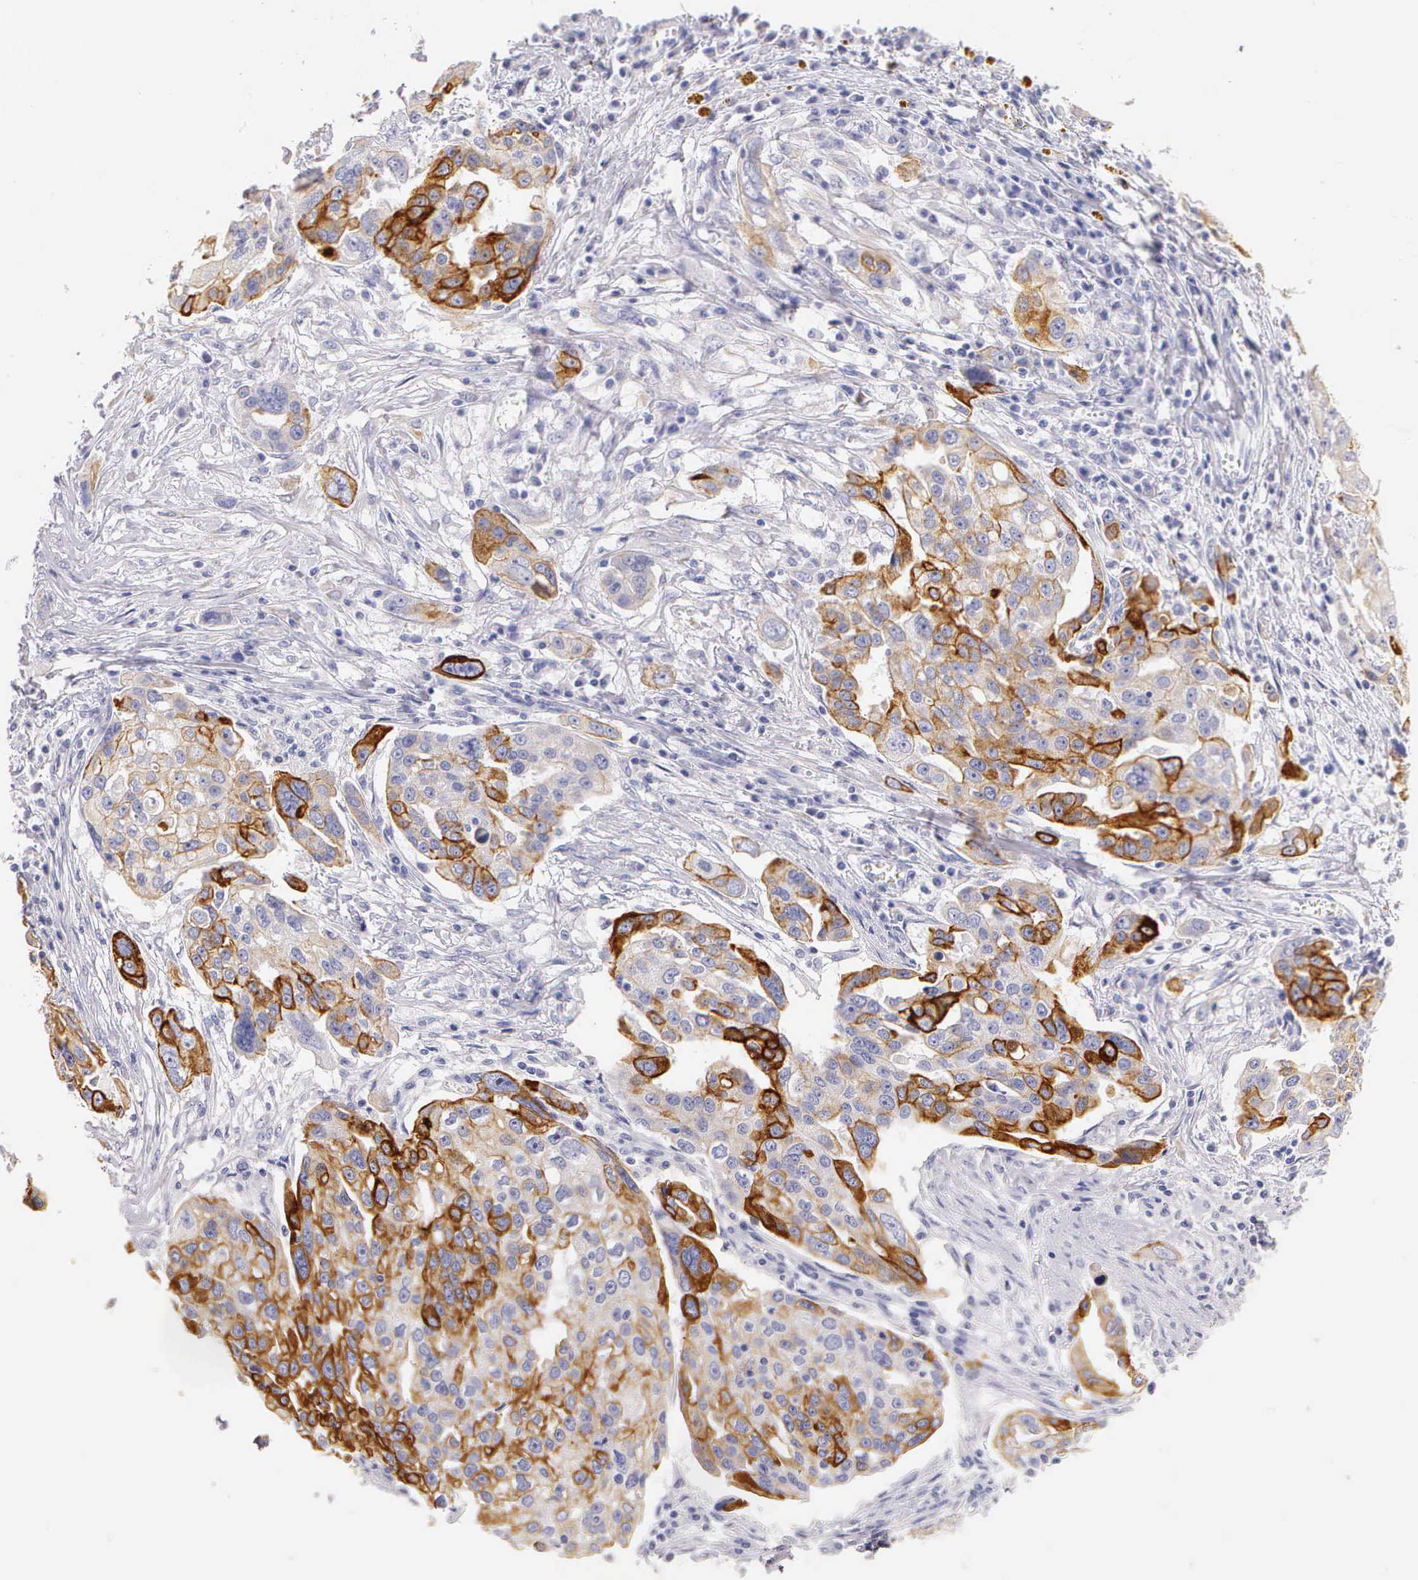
{"staining": {"intensity": "moderate", "quantity": "25%-75%", "location": "cytoplasmic/membranous"}, "tissue": "ovarian cancer", "cell_type": "Tumor cells", "image_type": "cancer", "snomed": [{"axis": "morphology", "description": "Carcinoma, endometroid"}, {"axis": "topography", "description": "Ovary"}], "caption": "Immunohistochemical staining of ovarian endometroid carcinoma shows moderate cytoplasmic/membranous protein positivity in approximately 25%-75% of tumor cells.", "gene": "KRT17", "patient": {"sex": "female", "age": 75}}